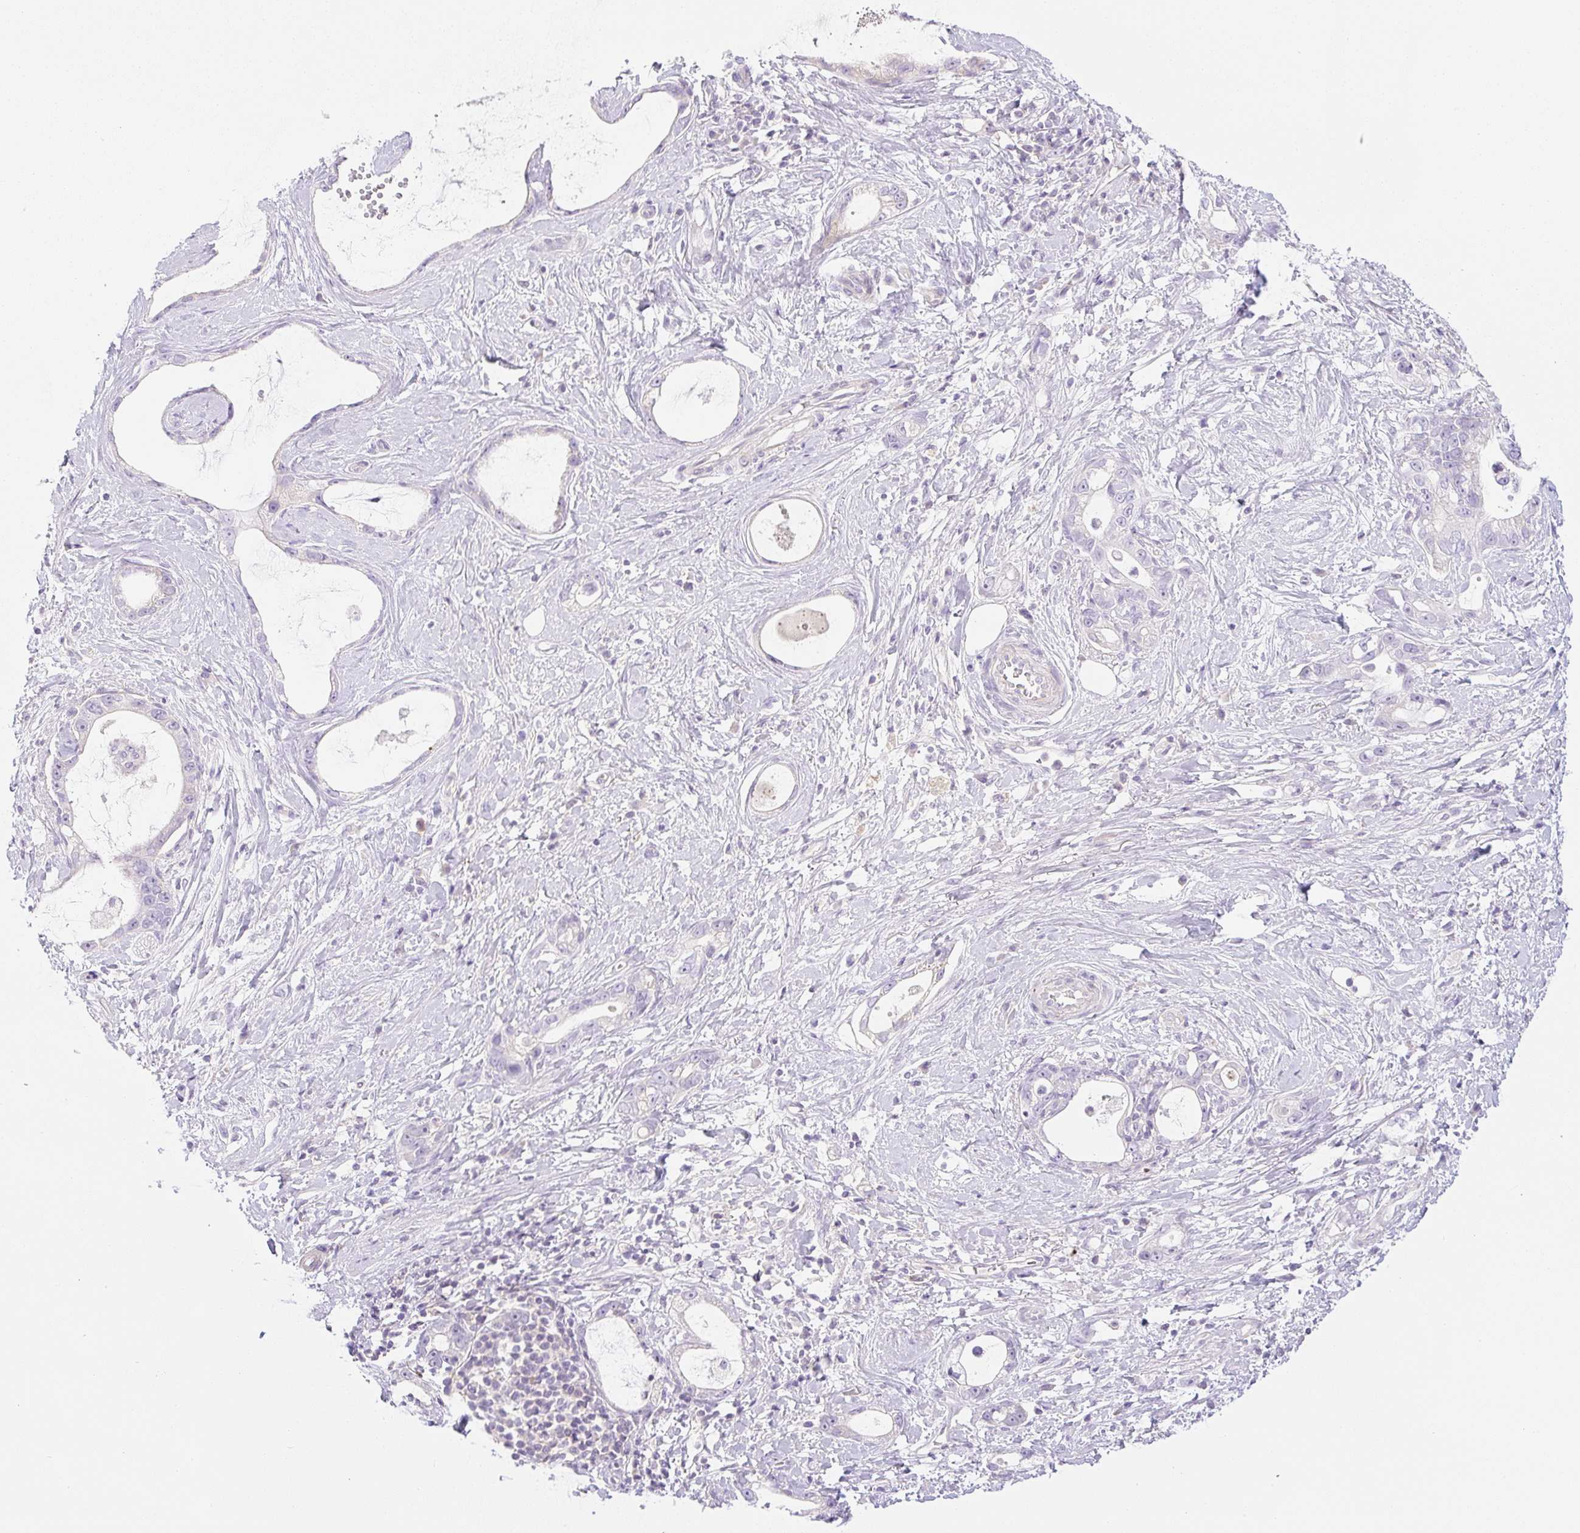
{"staining": {"intensity": "negative", "quantity": "none", "location": "none"}, "tissue": "stomach cancer", "cell_type": "Tumor cells", "image_type": "cancer", "snomed": [{"axis": "morphology", "description": "Adenocarcinoma, NOS"}, {"axis": "topography", "description": "Stomach"}], "caption": "Immunohistochemistry histopathology image of neoplastic tissue: human adenocarcinoma (stomach) stained with DAB (3,3'-diaminobenzidine) reveals no significant protein staining in tumor cells.", "gene": "MIA2", "patient": {"sex": "male", "age": 55}}